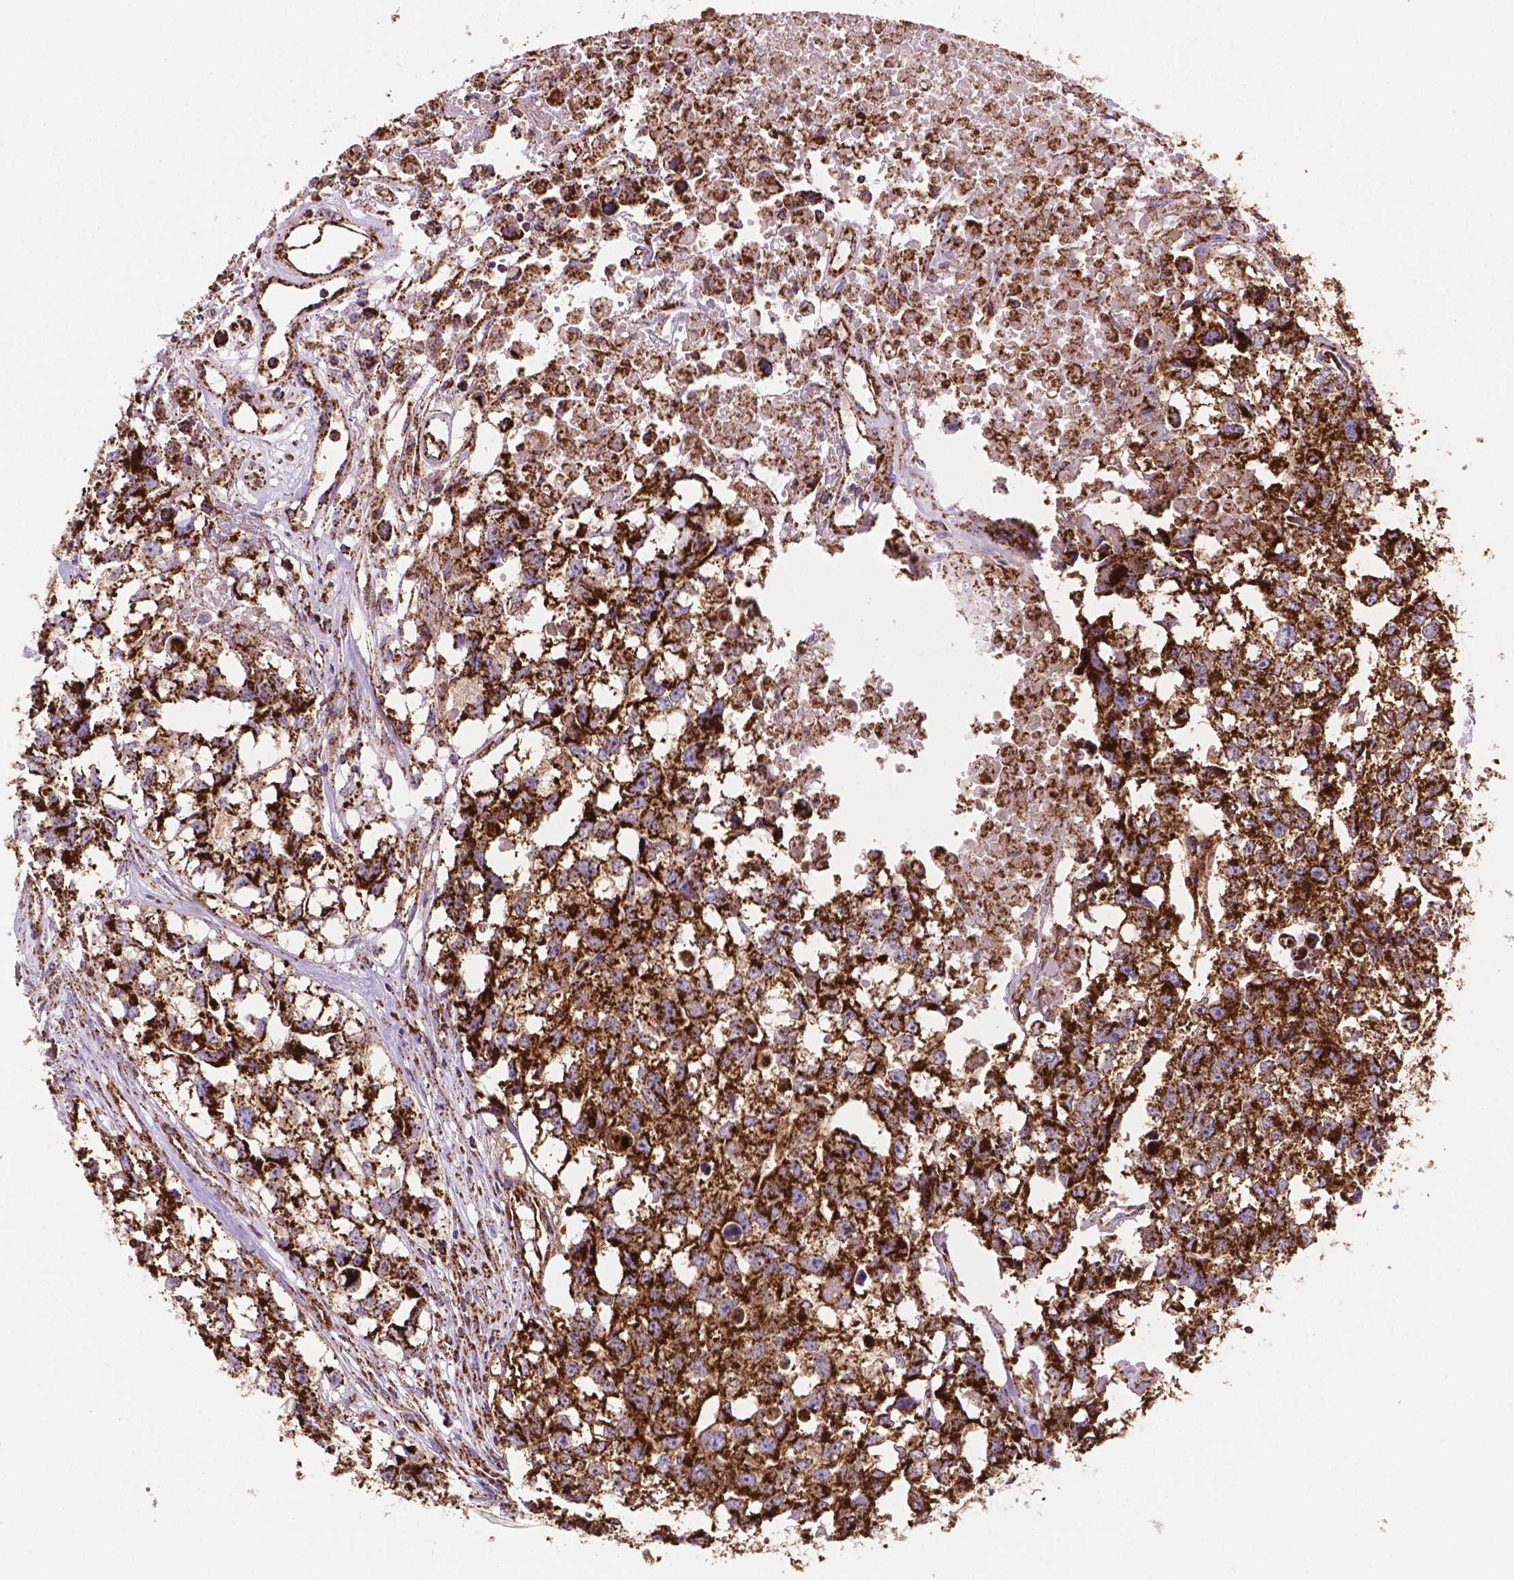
{"staining": {"intensity": "strong", "quantity": ">75%", "location": "cytoplasmic/membranous"}, "tissue": "testis cancer", "cell_type": "Tumor cells", "image_type": "cancer", "snomed": [{"axis": "morphology", "description": "Carcinoma, Embryonal, NOS"}, {"axis": "morphology", "description": "Teratoma, malignant, NOS"}, {"axis": "topography", "description": "Testis"}], "caption": "Immunohistochemistry (IHC) image of human testis cancer (malignant teratoma) stained for a protein (brown), which shows high levels of strong cytoplasmic/membranous staining in approximately >75% of tumor cells.", "gene": "HSPD1", "patient": {"sex": "male", "age": 44}}